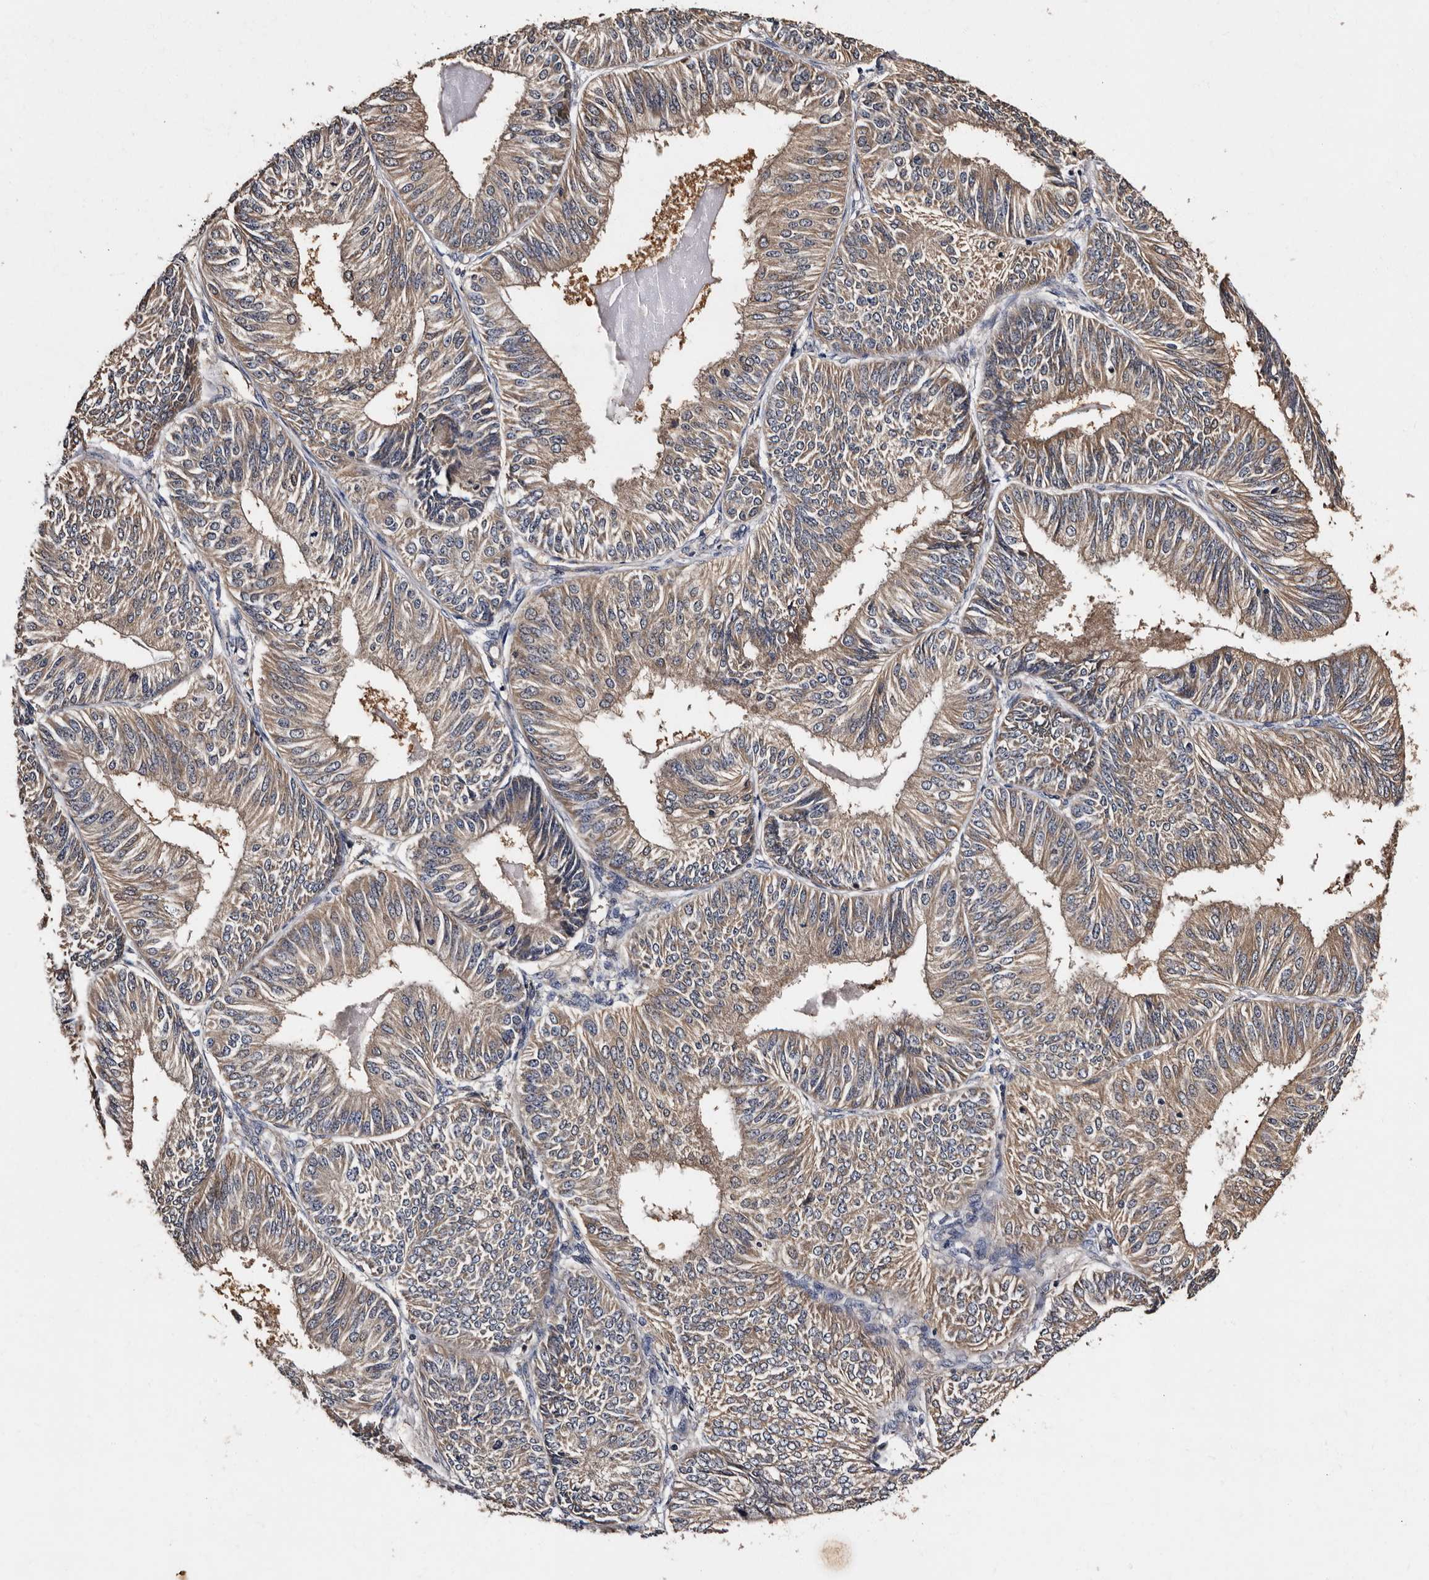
{"staining": {"intensity": "weak", "quantity": ">75%", "location": "cytoplasmic/membranous"}, "tissue": "endometrial cancer", "cell_type": "Tumor cells", "image_type": "cancer", "snomed": [{"axis": "morphology", "description": "Adenocarcinoma, NOS"}, {"axis": "topography", "description": "Endometrium"}], "caption": "Immunohistochemistry staining of endometrial adenocarcinoma, which shows low levels of weak cytoplasmic/membranous positivity in about >75% of tumor cells indicating weak cytoplasmic/membranous protein expression. The staining was performed using DAB (3,3'-diaminobenzidine) (brown) for protein detection and nuclei were counterstained in hematoxylin (blue).", "gene": "ADCK5", "patient": {"sex": "female", "age": 58}}